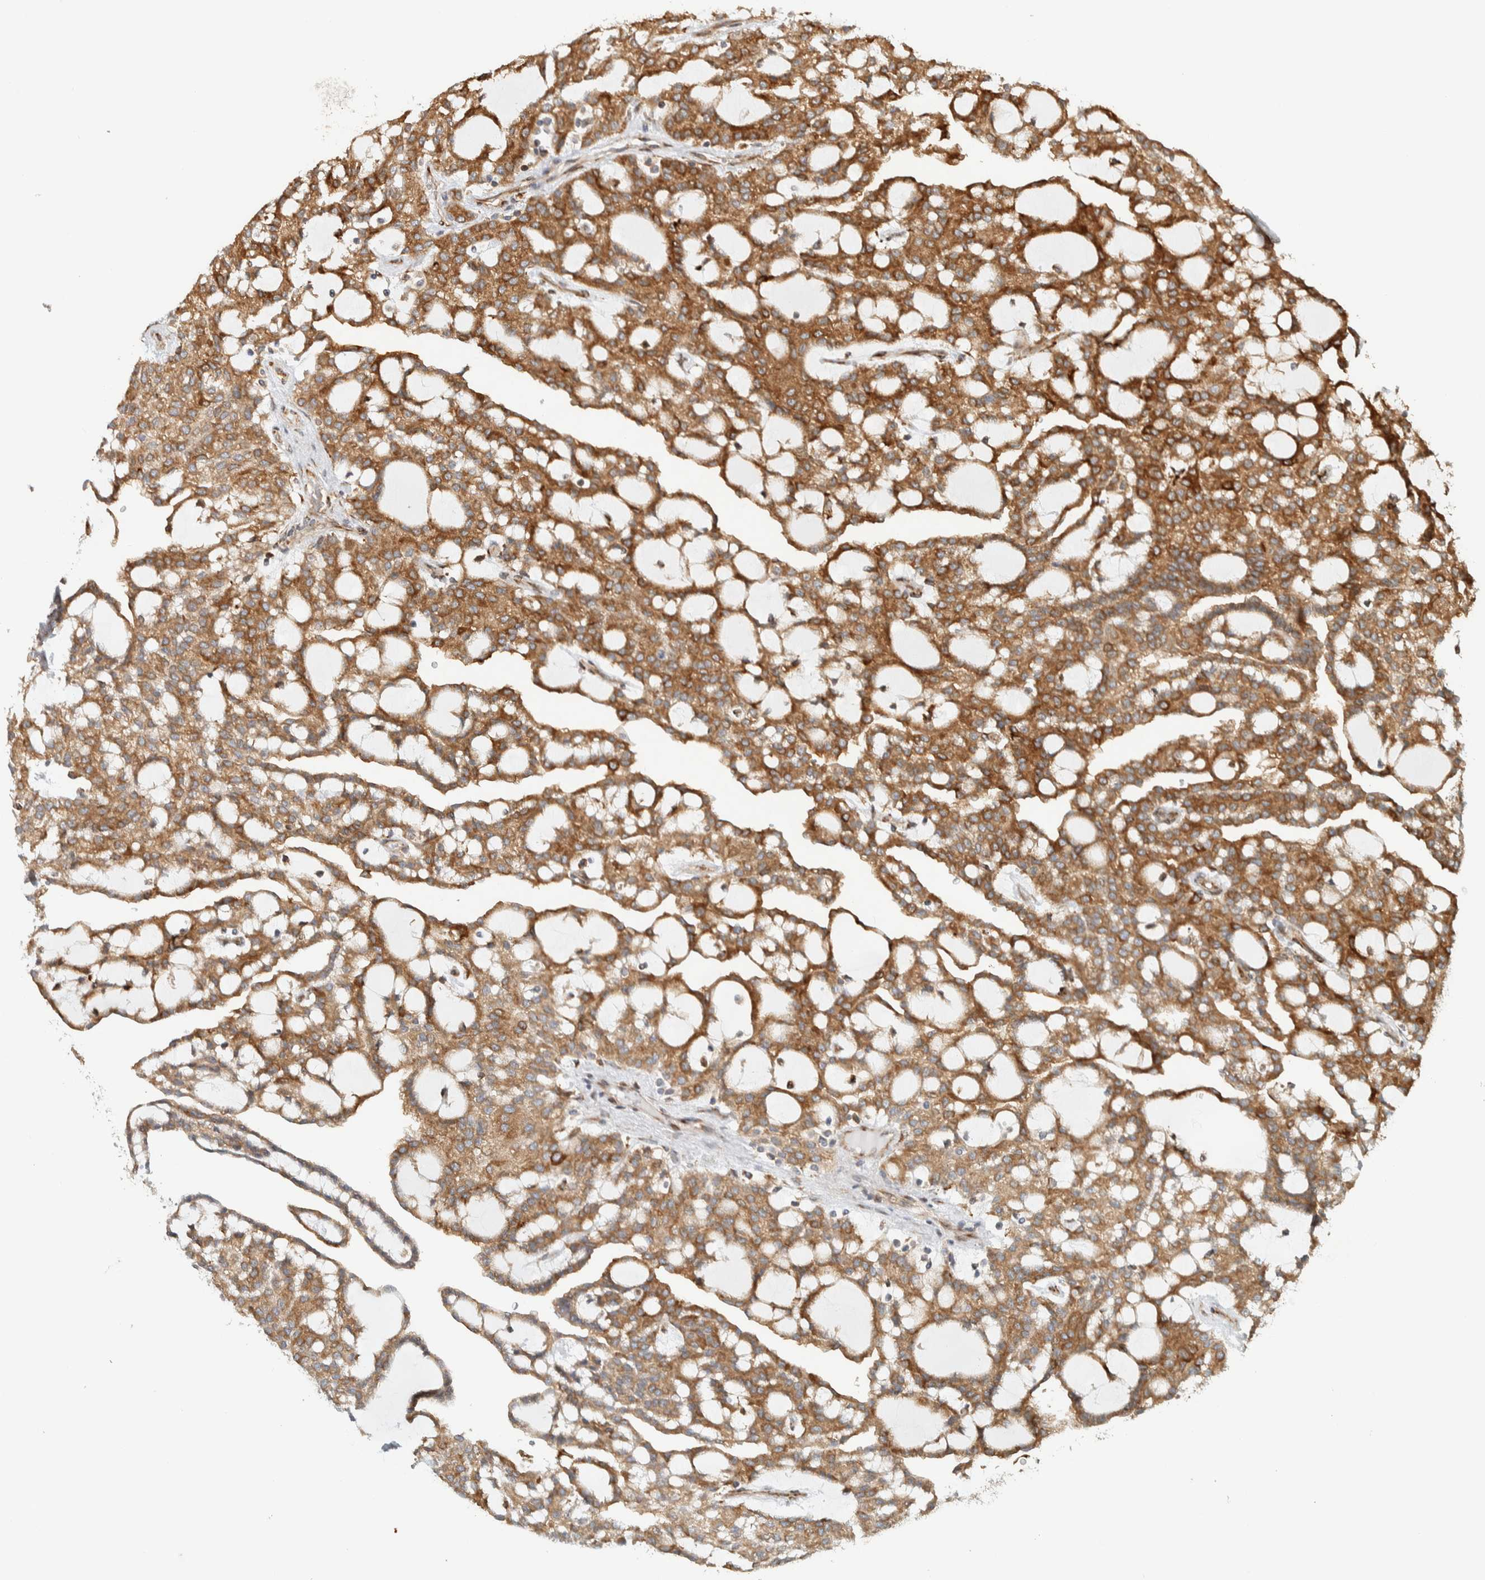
{"staining": {"intensity": "strong", "quantity": ">75%", "location": "cytoplasmic/membranous"}, "tissue": "renal cancer", "cell_type": "Tumor cells", "image_type": "cancer", "snomed": [{"axis": "morphology", "description": "Adenocarcinoma, NOS"}, {"axis": "topography", "description": "Kidney"}], "caption": "Renal cancer (adenocarcinoma) tissue displays strong cytoplasmic/membranous staining in approximately >75% of tumor cells", "gene": "LLGL2", "patient": {"sex": "male", "age": 63}}